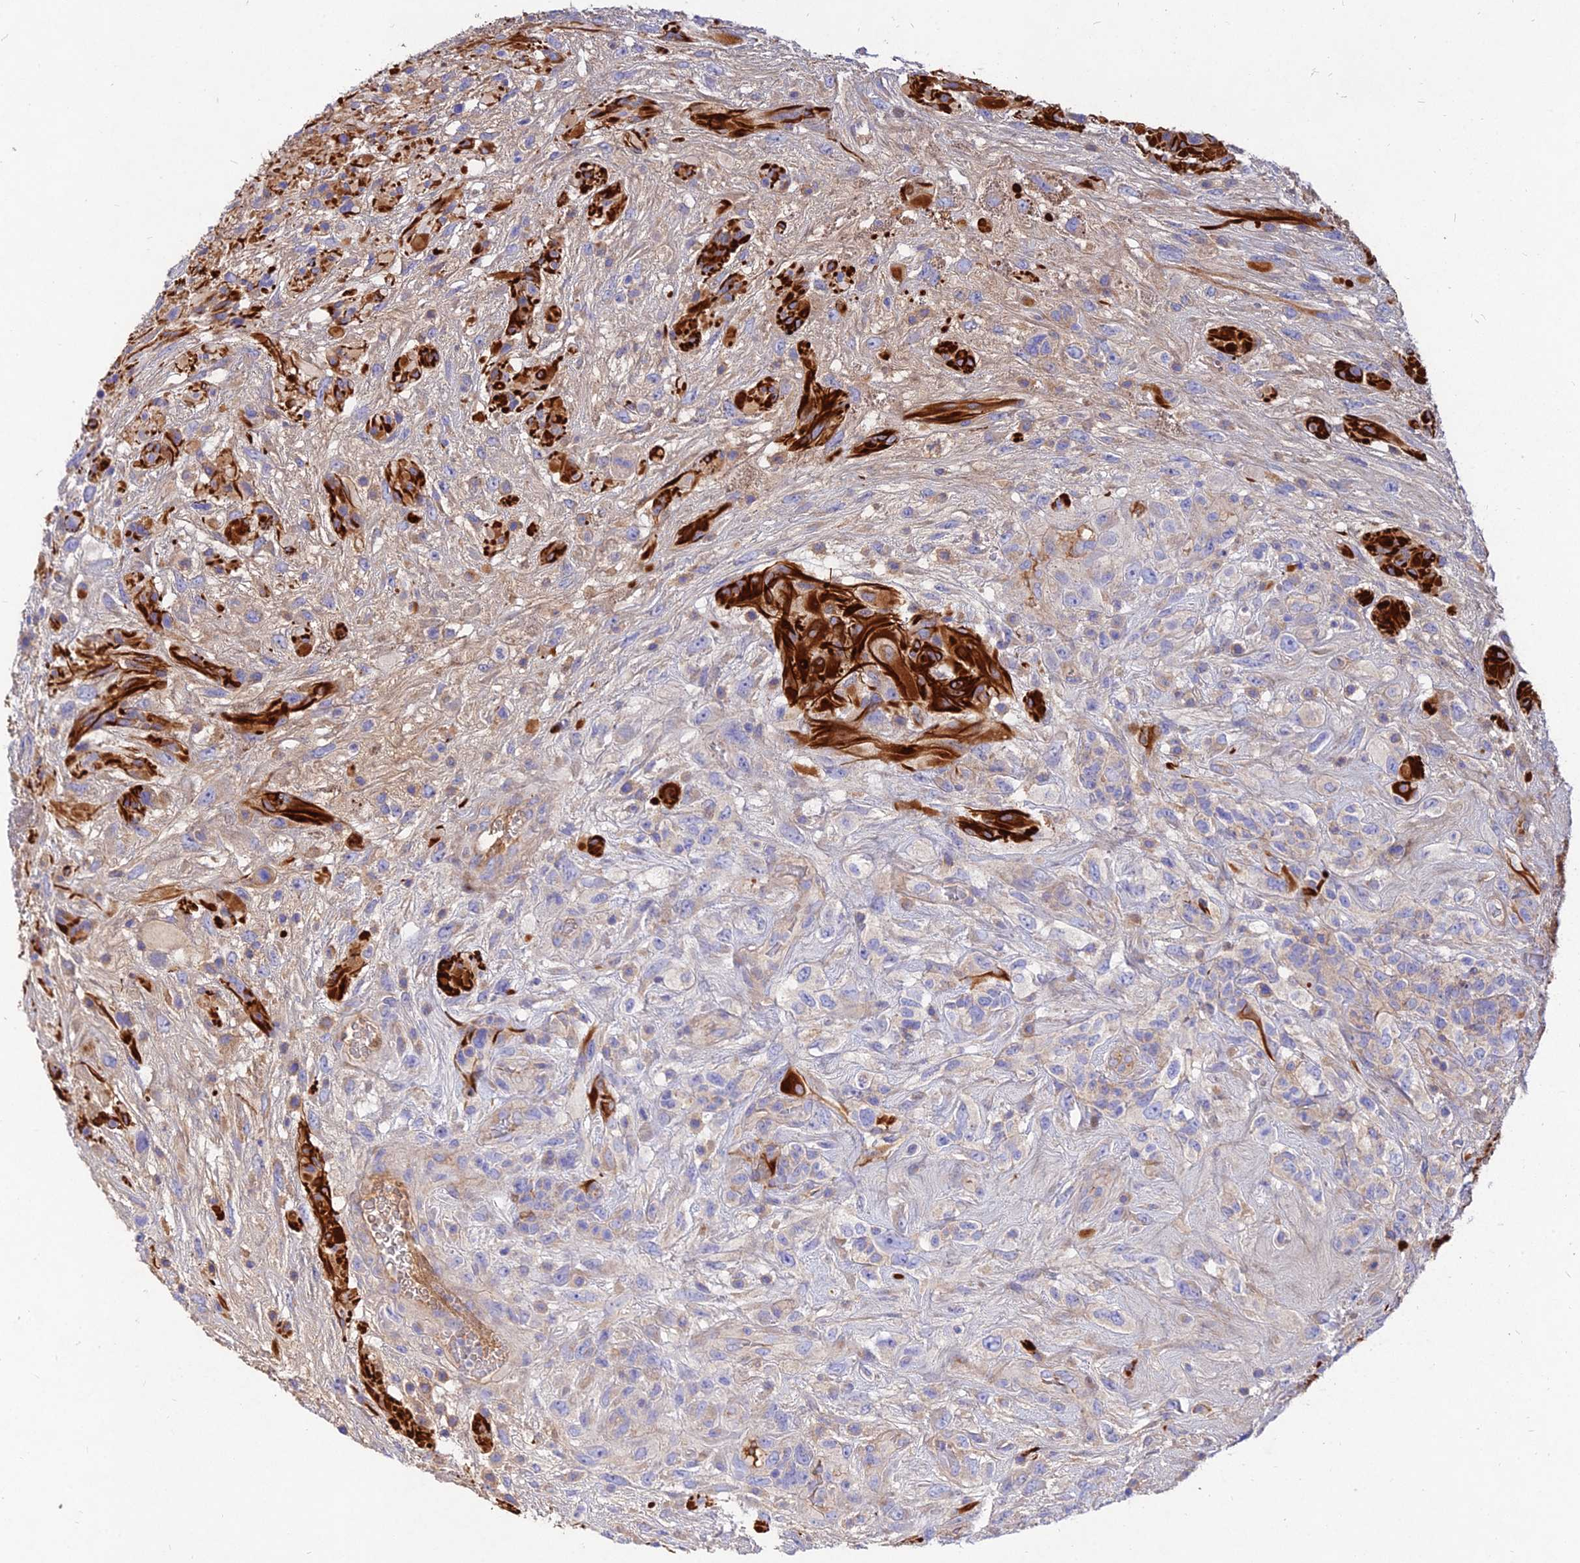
{"staining": {"intensity": "strong", "quantity": "25%-75%", "location": "cytoplasmic/membranous"}, "tissue": "glioma", "cell_type": "Tumor cells", "image_type": "cancer", "snomed": [{"axis": "morphology", "description": "Glioma, malignant, High grade"}, {"axis": "topography", "description": "Brain"}], "caption": "Tumor cells demonstrate high levels of strong cytoplasmic/membranous positivity in approximately 25%-75% of cells in human glioma. The protein of interest is shown in brown color, while the nuclei are stained blue.", "gene": "MROH1", "patient": {"sex": "male", "age": 61}}